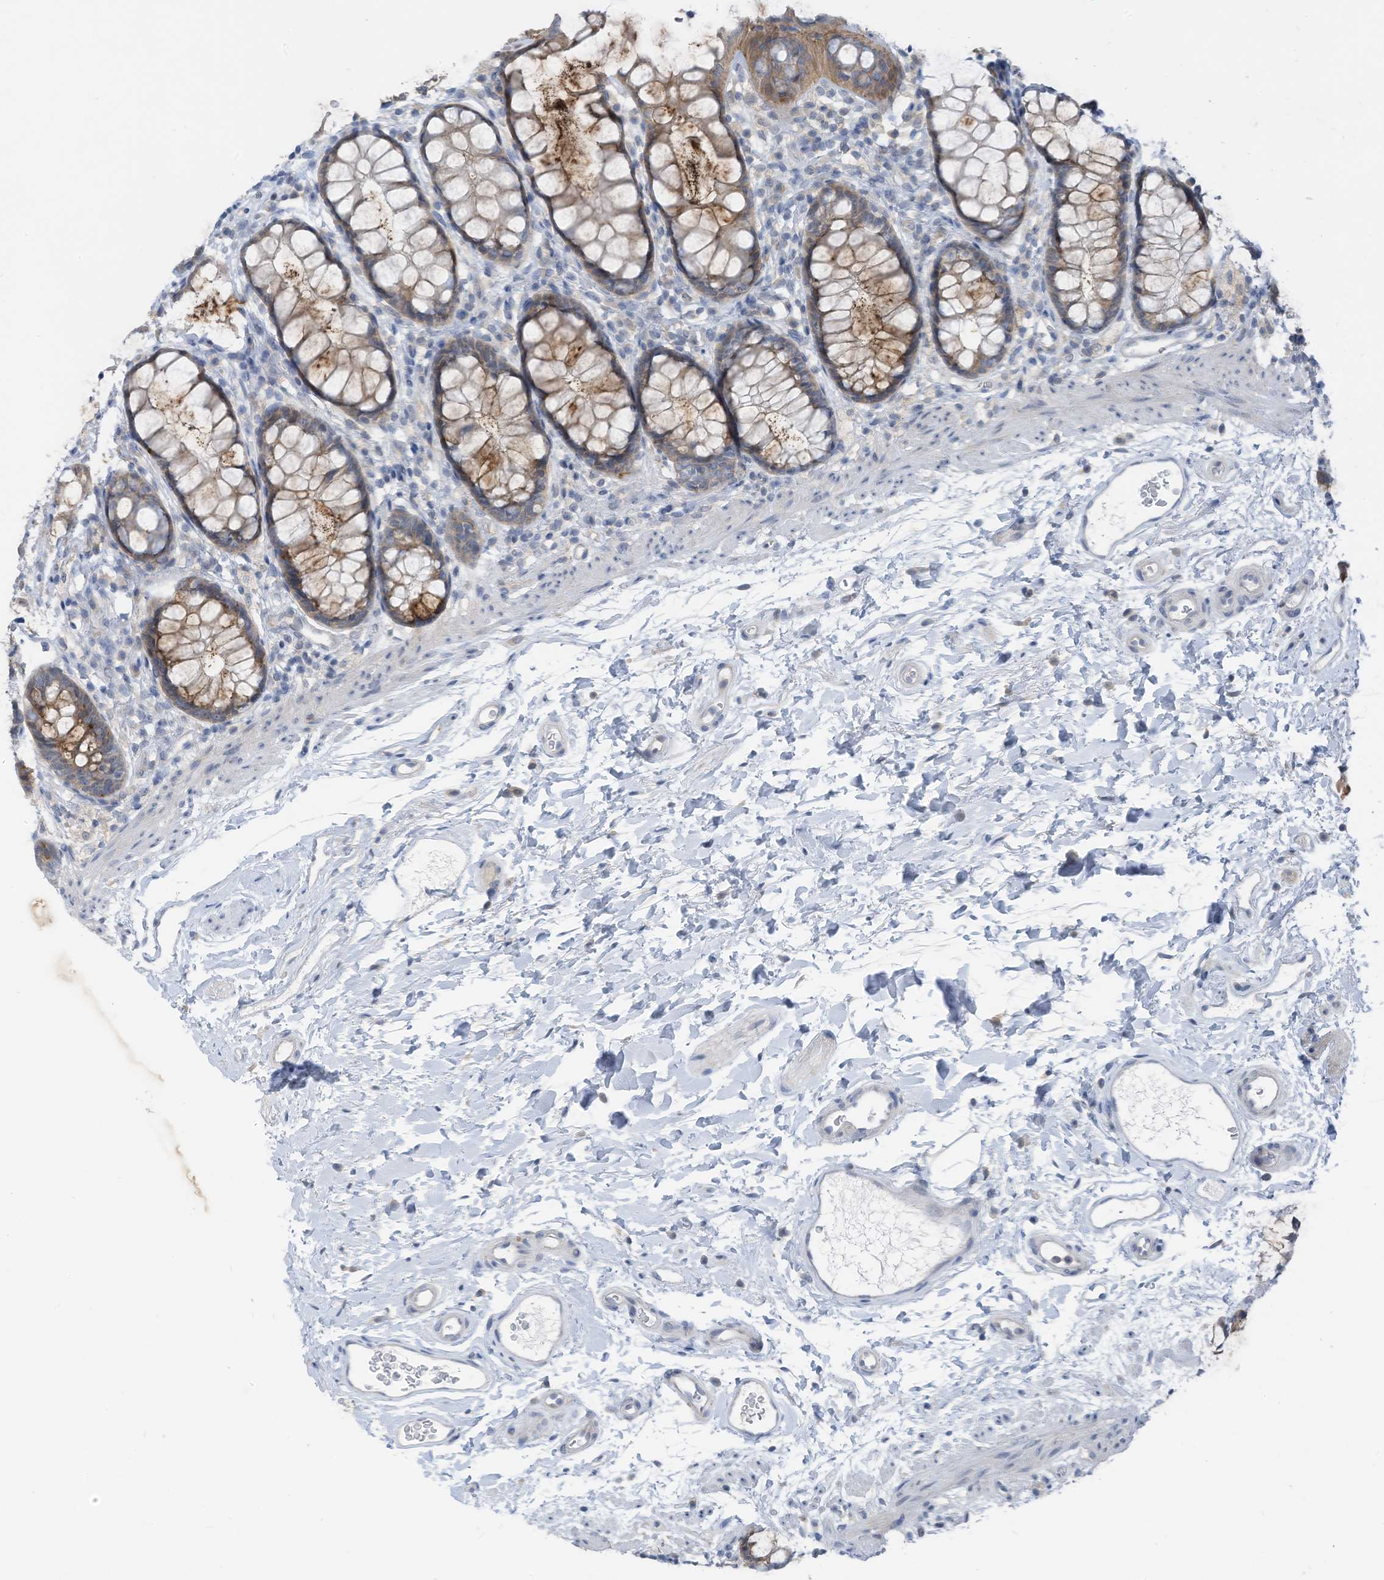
{"staining": {"intensity": "weak", "quantity": "25%-75%", "location": "cytoplasmic/membranous"}, "tissue": "rectum", "cell_type": "Glandular cells", "image_type": "normal", "snomed": [{"axis": "morphology", "description": "Normal tissue, NOS"}, {"axis": "topography", "description": "Rectum"}], "caption": "Immunohistochemistry (IHC) of normal human rectum exhibits low levels of weak cytoplasmic/membranous staining in approximately 25%-75% of glandular cells.", "gene": "LDAH", "patient": {"sex": "female", "age": 65}}